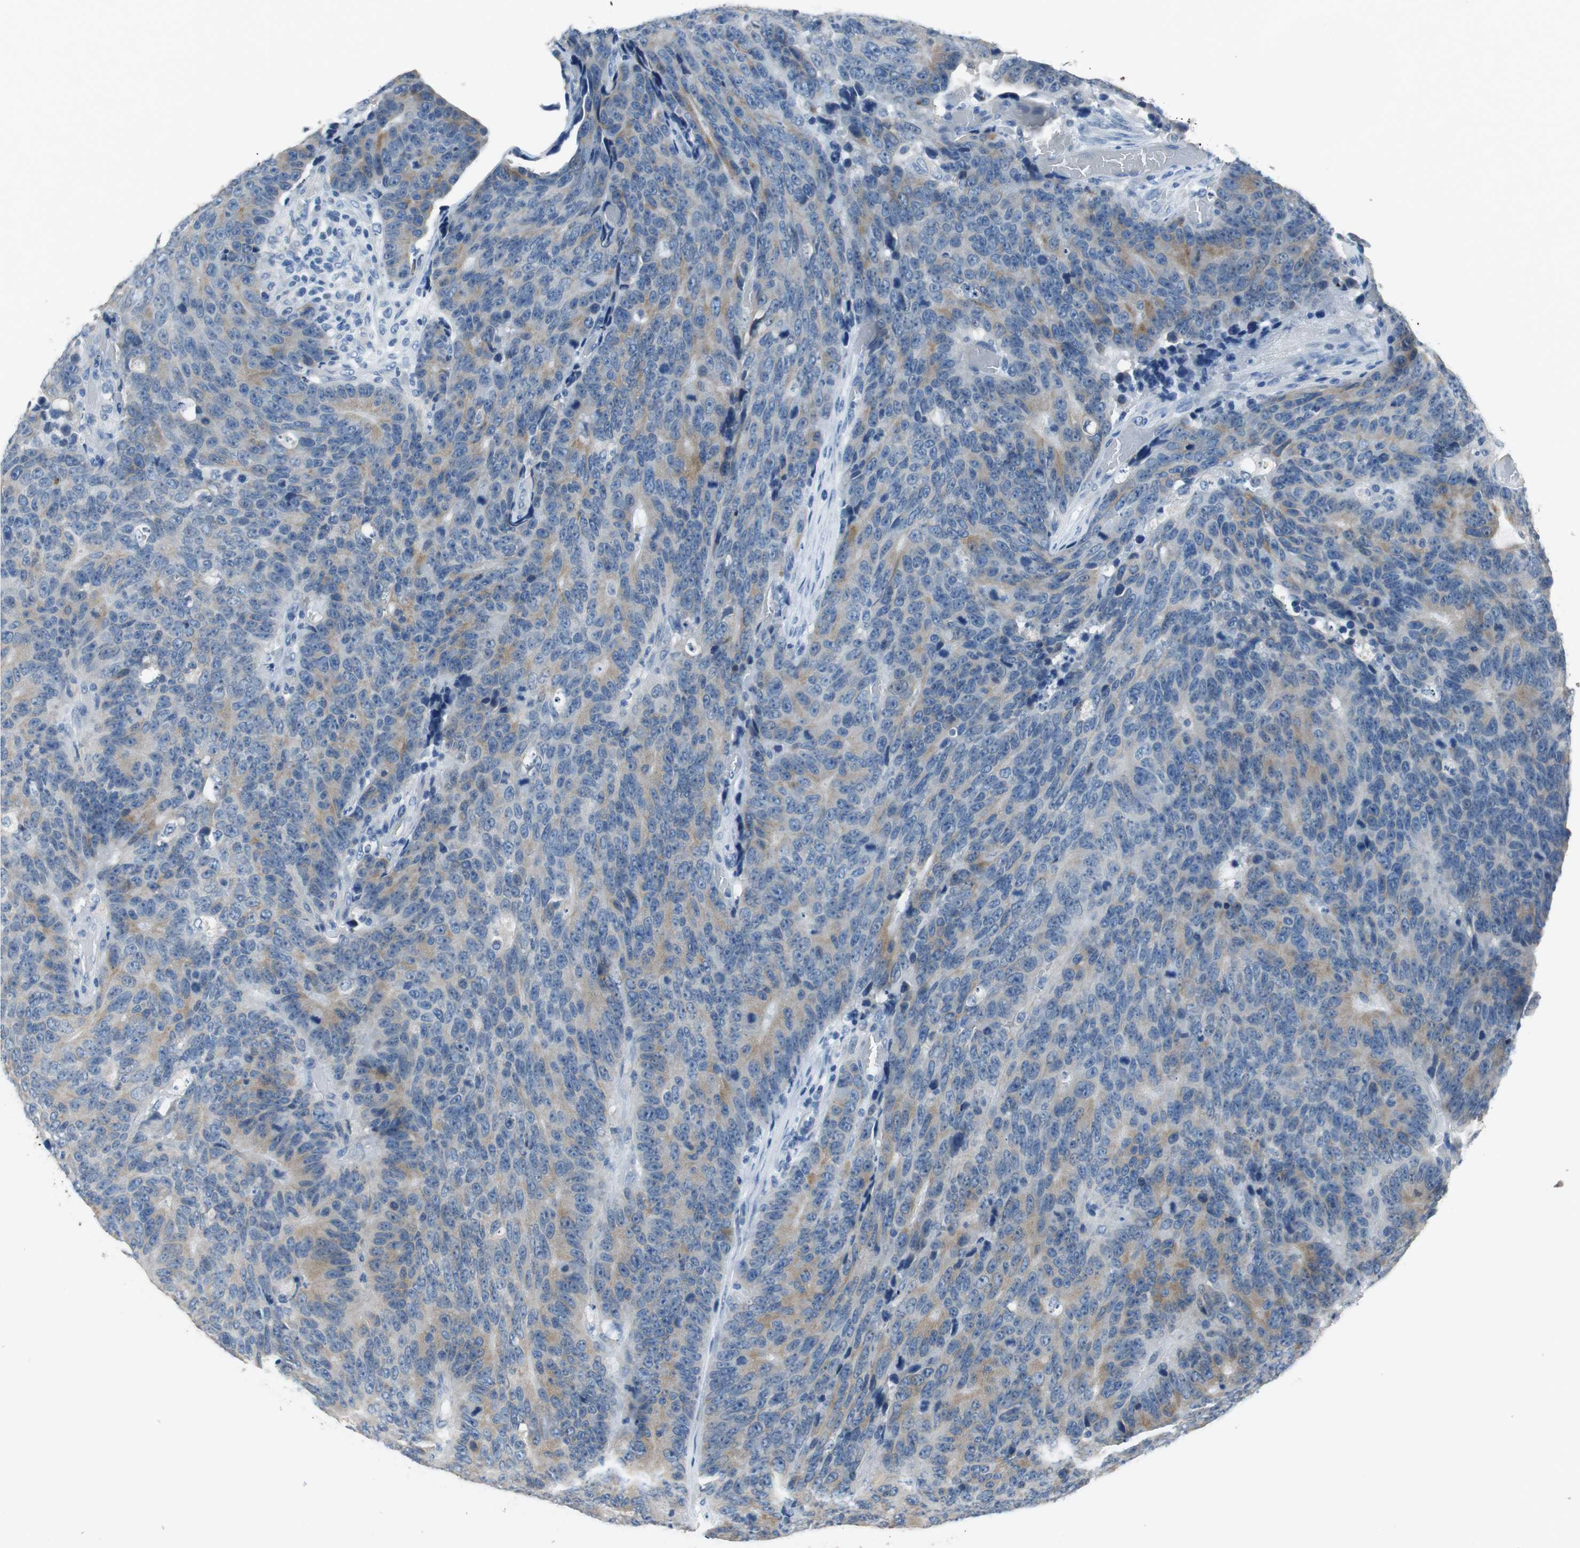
{"staining": {"intensity": "moderate", "quantity": "25%-75%", "location": "cytoplasmic/membranous"}, "tissue": "colorectal cancer", "cell_type": "Tumor cells", "image_type": "cancer", "snomed": [{"axis": "morphology", "description": "Adenocarcinoma, NOS"}, {"axis": "topography", "description": "Colon"}], "caption": "Protein expression analysis of adenocarcinoma (colorectal) demonstrates moderate cytoplasmic/membranous expression in approximately 25%-75% of tumor cells.", "gene": "ALDH4A1", "patient": {"sex": "female", "age": 86}}